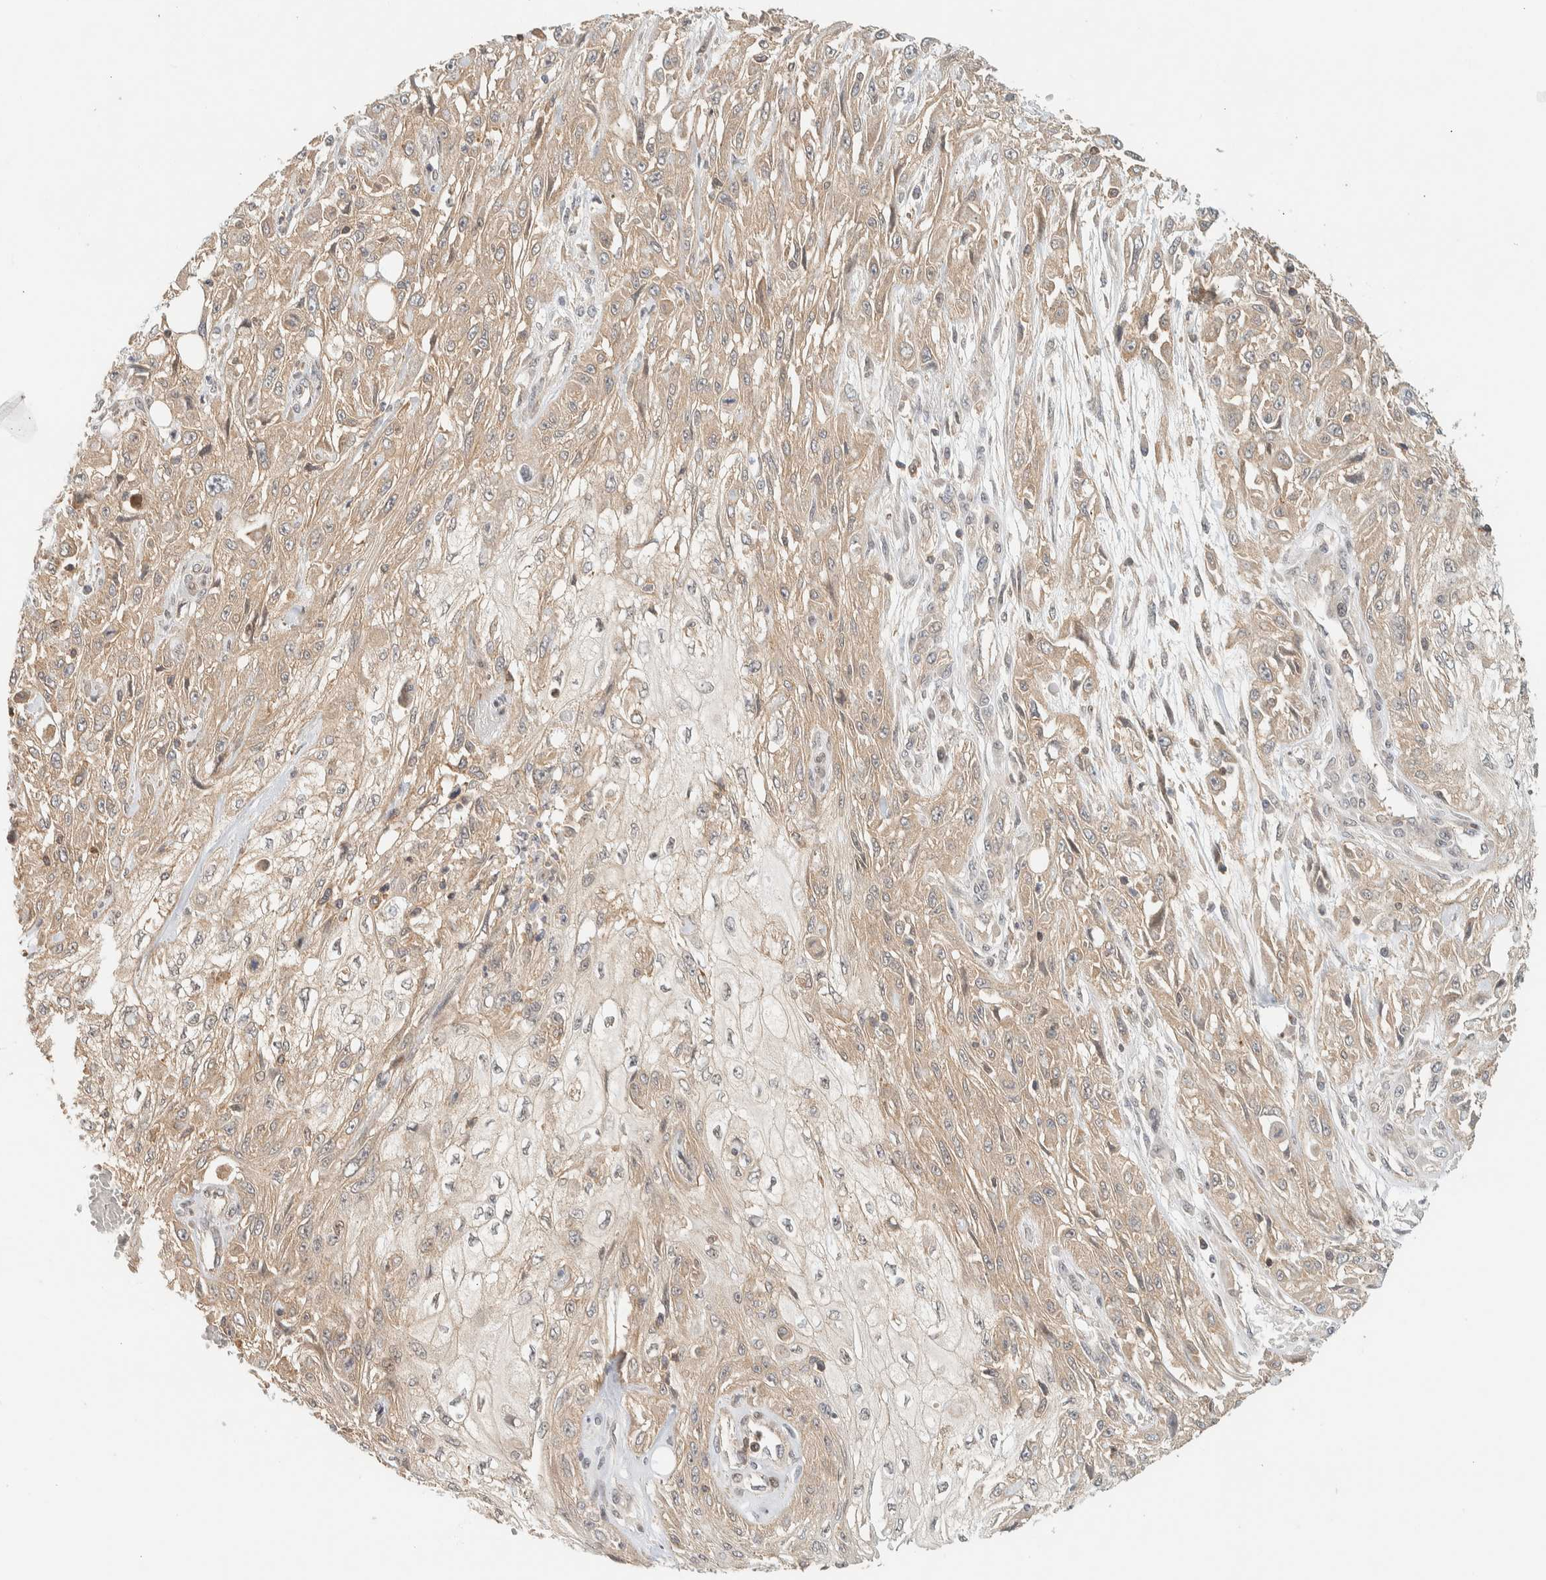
{"staining": {"intensity": "weak", "quantity": ">75%", "location": "cytoplasmic/membranous"}, "tissue": "skin cancer", "cell_type": "Tumor cells", "image_type": "cancer", "snomed": [{"axis": "morphology", "description": "Squamous cell carcinoma, NOS"}, {"axis": "morphology", "description": "Squamous cell carcinoma, metastatic, NOS"}, {"axis": "topography", "description": "Skin"}, {"axis": "topography", "description": "Lymph node"}], "caption": "A micrograph showing weak cytoplasmic/membranous staining in approximately >75% of tumor cells in squamous cell carcinoma (skin), as visualized by brown immunohistochemical staining.", "gene": "ARFGEF1", "patient": {"sex": "male", "age": 75}}